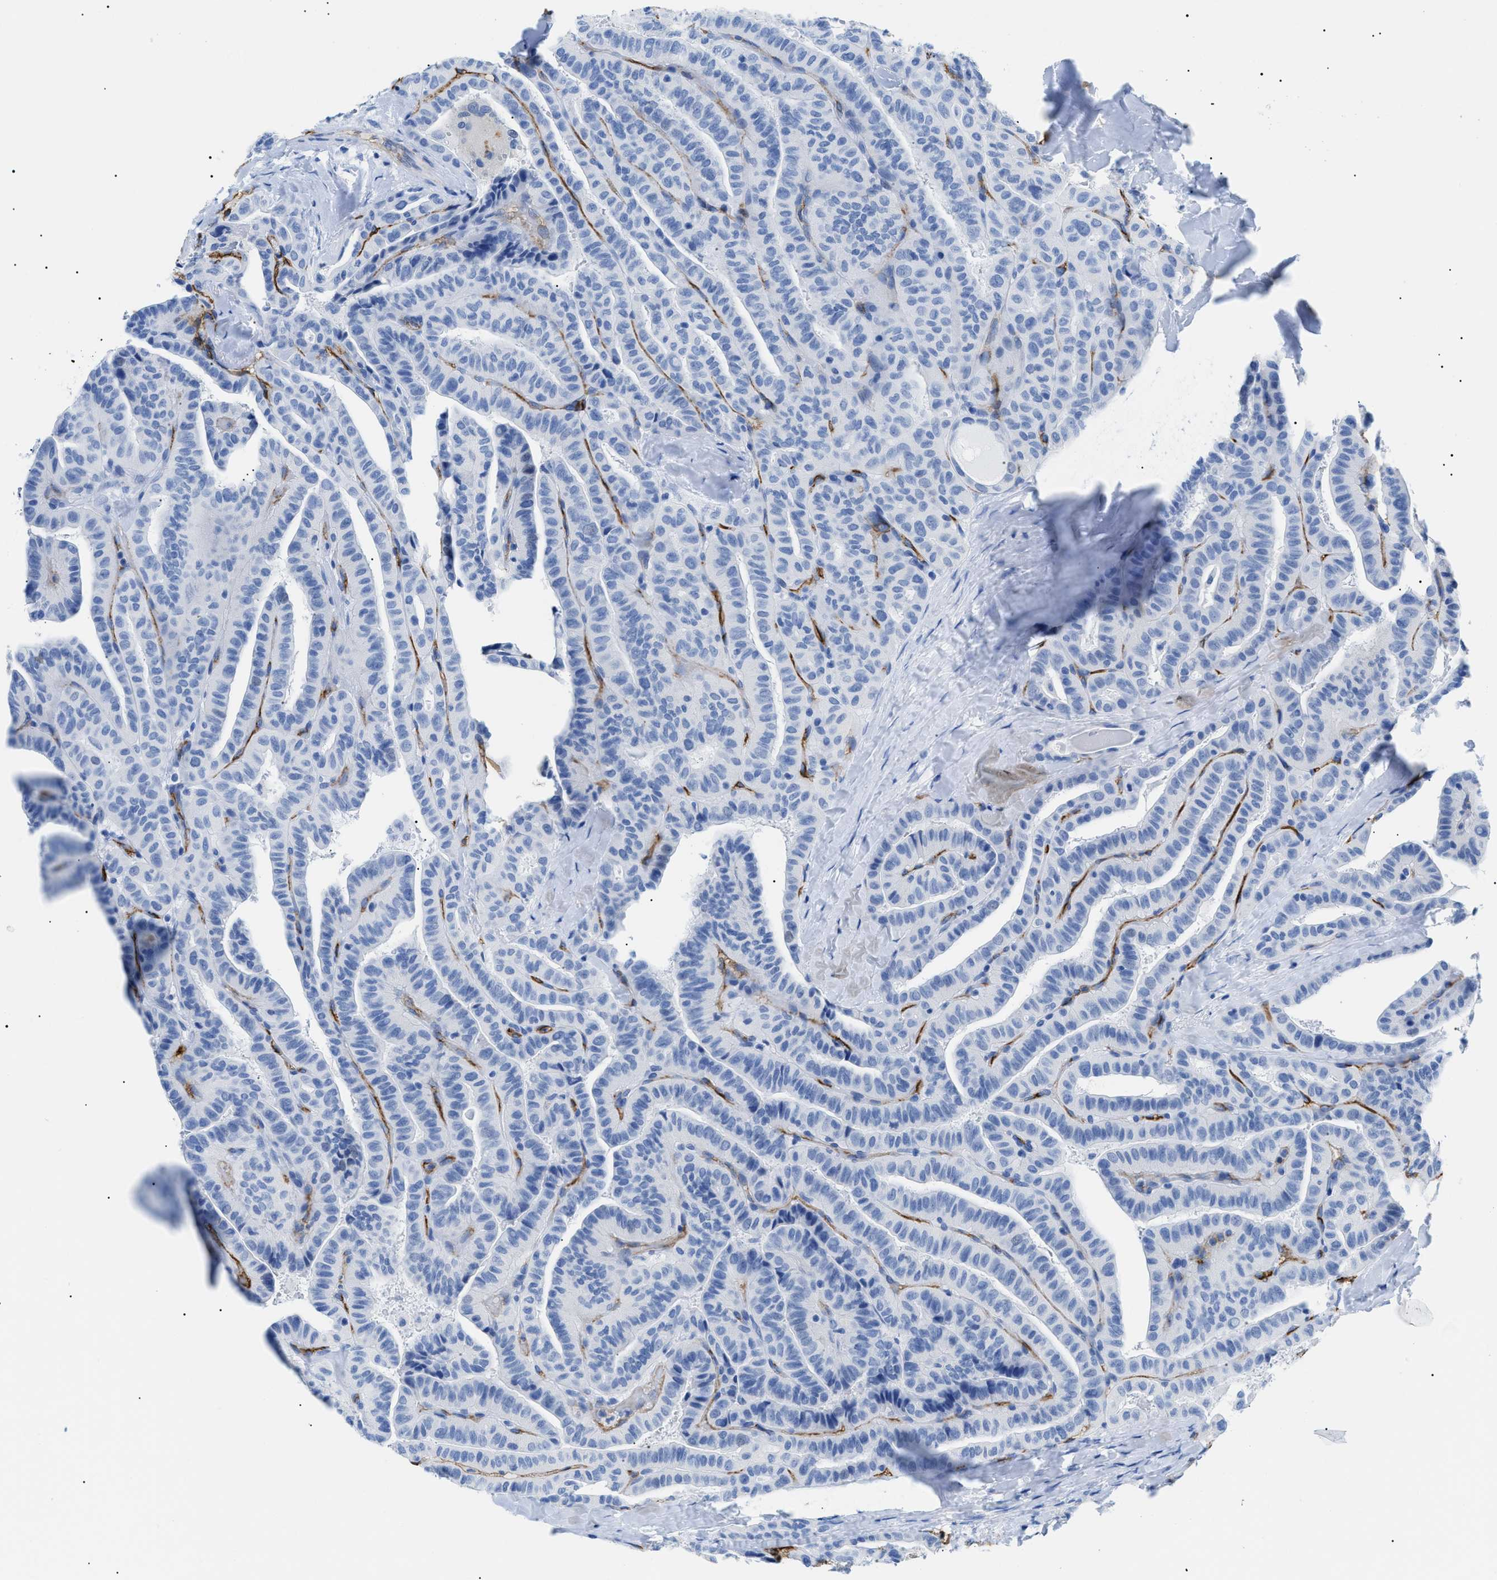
{"staining": {"intensity": "negative", "quantity": "none", "location": "none"}, "tissue": "thyroid cancer", "cell_type": "Tumor cells", "image_type": "cancer", "snomed": [{"axis": "morphology", "description": "Papillary adenocarcinoma, NOS"}, {"axis": "topography", "description": "Thyroid gland"}], "caption": "An image of thyroid cancer (papillary adenocarcinoma) stained for a protein displays no brown staining in tumor cells.", "gene": "PODXL", "patient": {"sex": "male", "age": 77}}